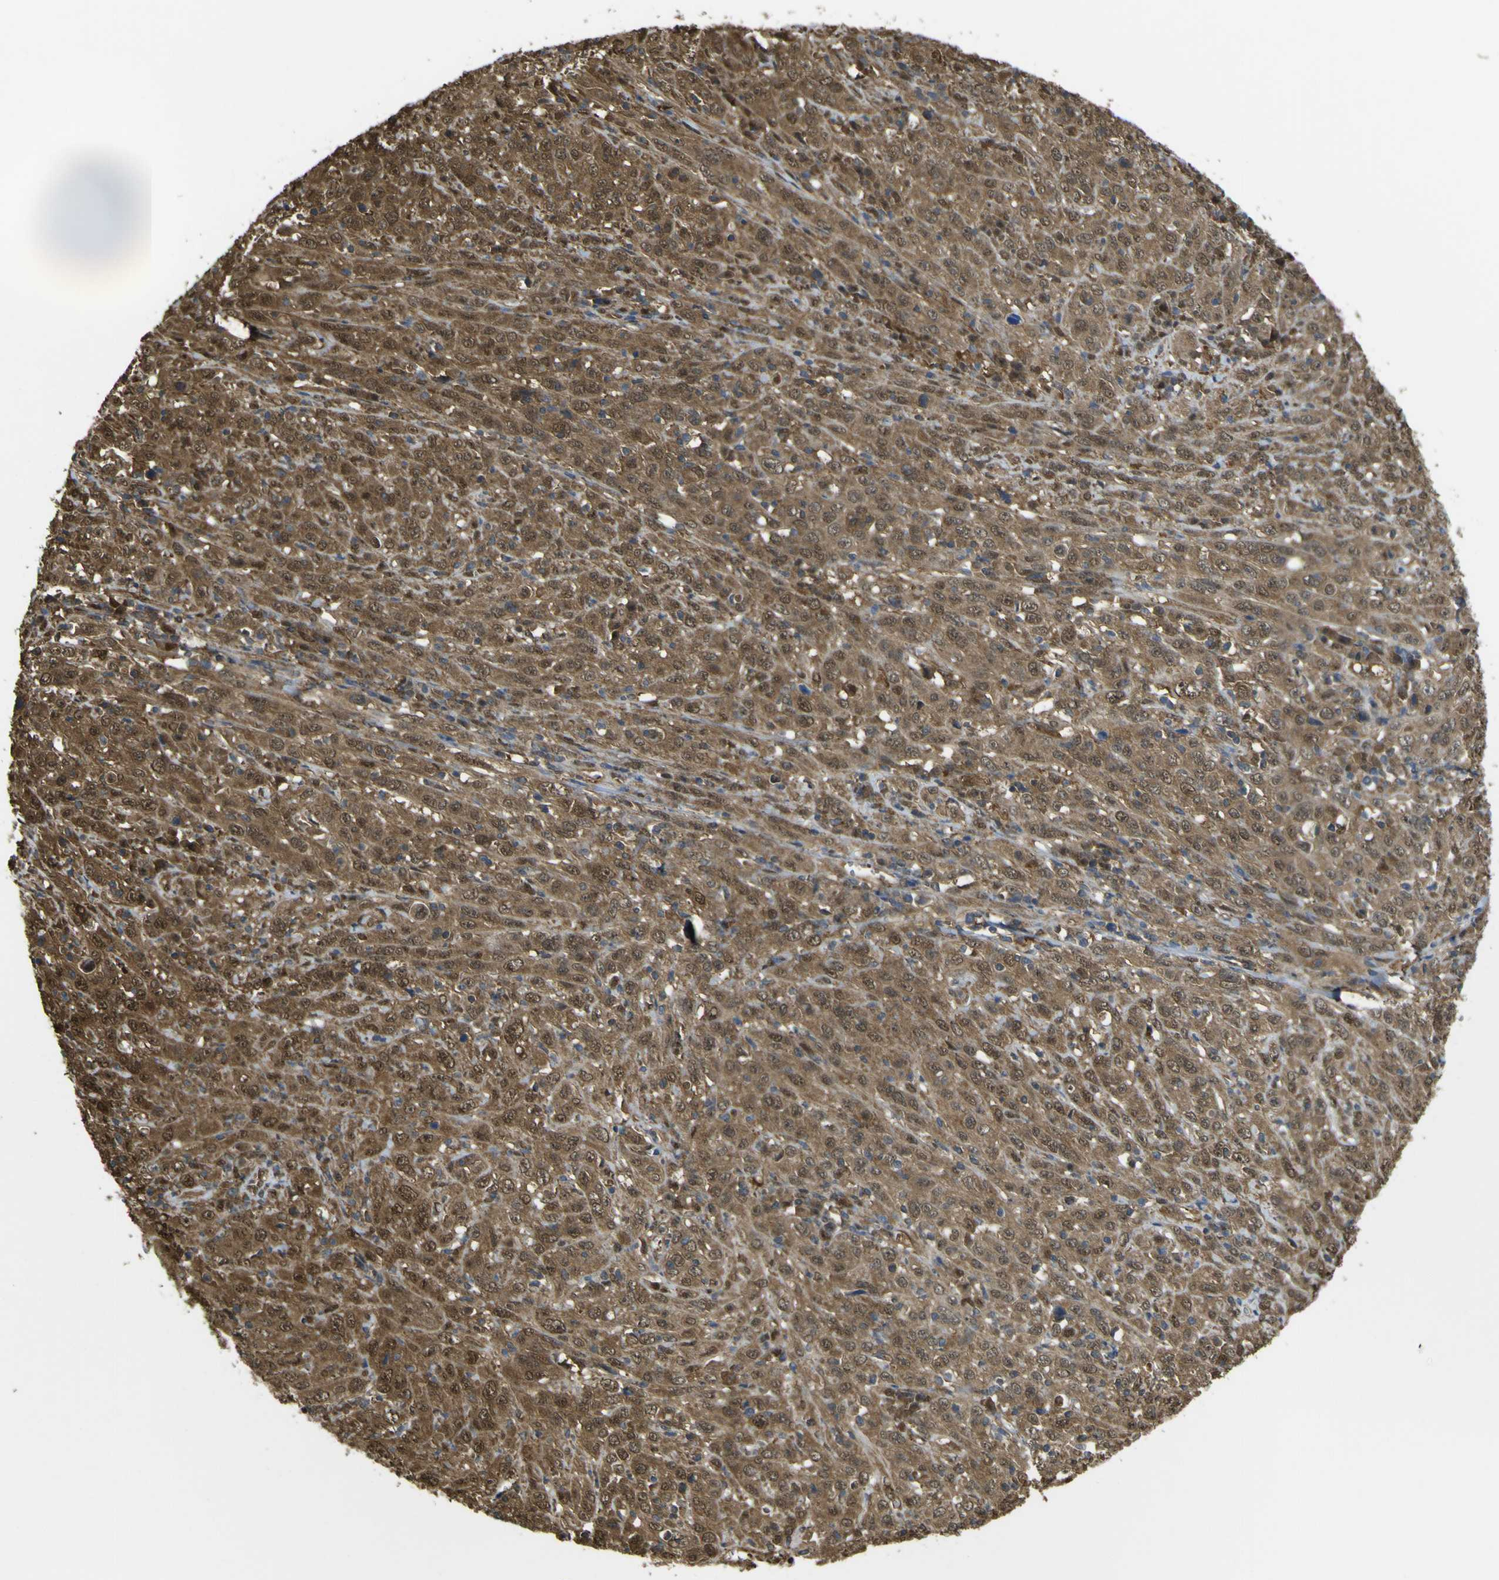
{"staining": {"intensity": "strong", "quantity": ">75%", "location": "cytoplasmic/membranous,nuclear"}, "tissue": "cervical cancer", "cell_type": "Tumor cells", "image_type": "cancer", "snomed": [{"axis": "morphology", "description": "Squamous cell carcinoma, NOS"}, {"axis": "topography", "description": "Cervix"}], "caption": "There is high levels of strong cytoplasmic/membranous and nuclear positivity in tumor cells of cervical cancer (squamous cell carcinoma), as demonstrated by immunohistochemical staining (brown color).", "gene": "YWHAG", "patient": {"sex": "female", "age": 46}}